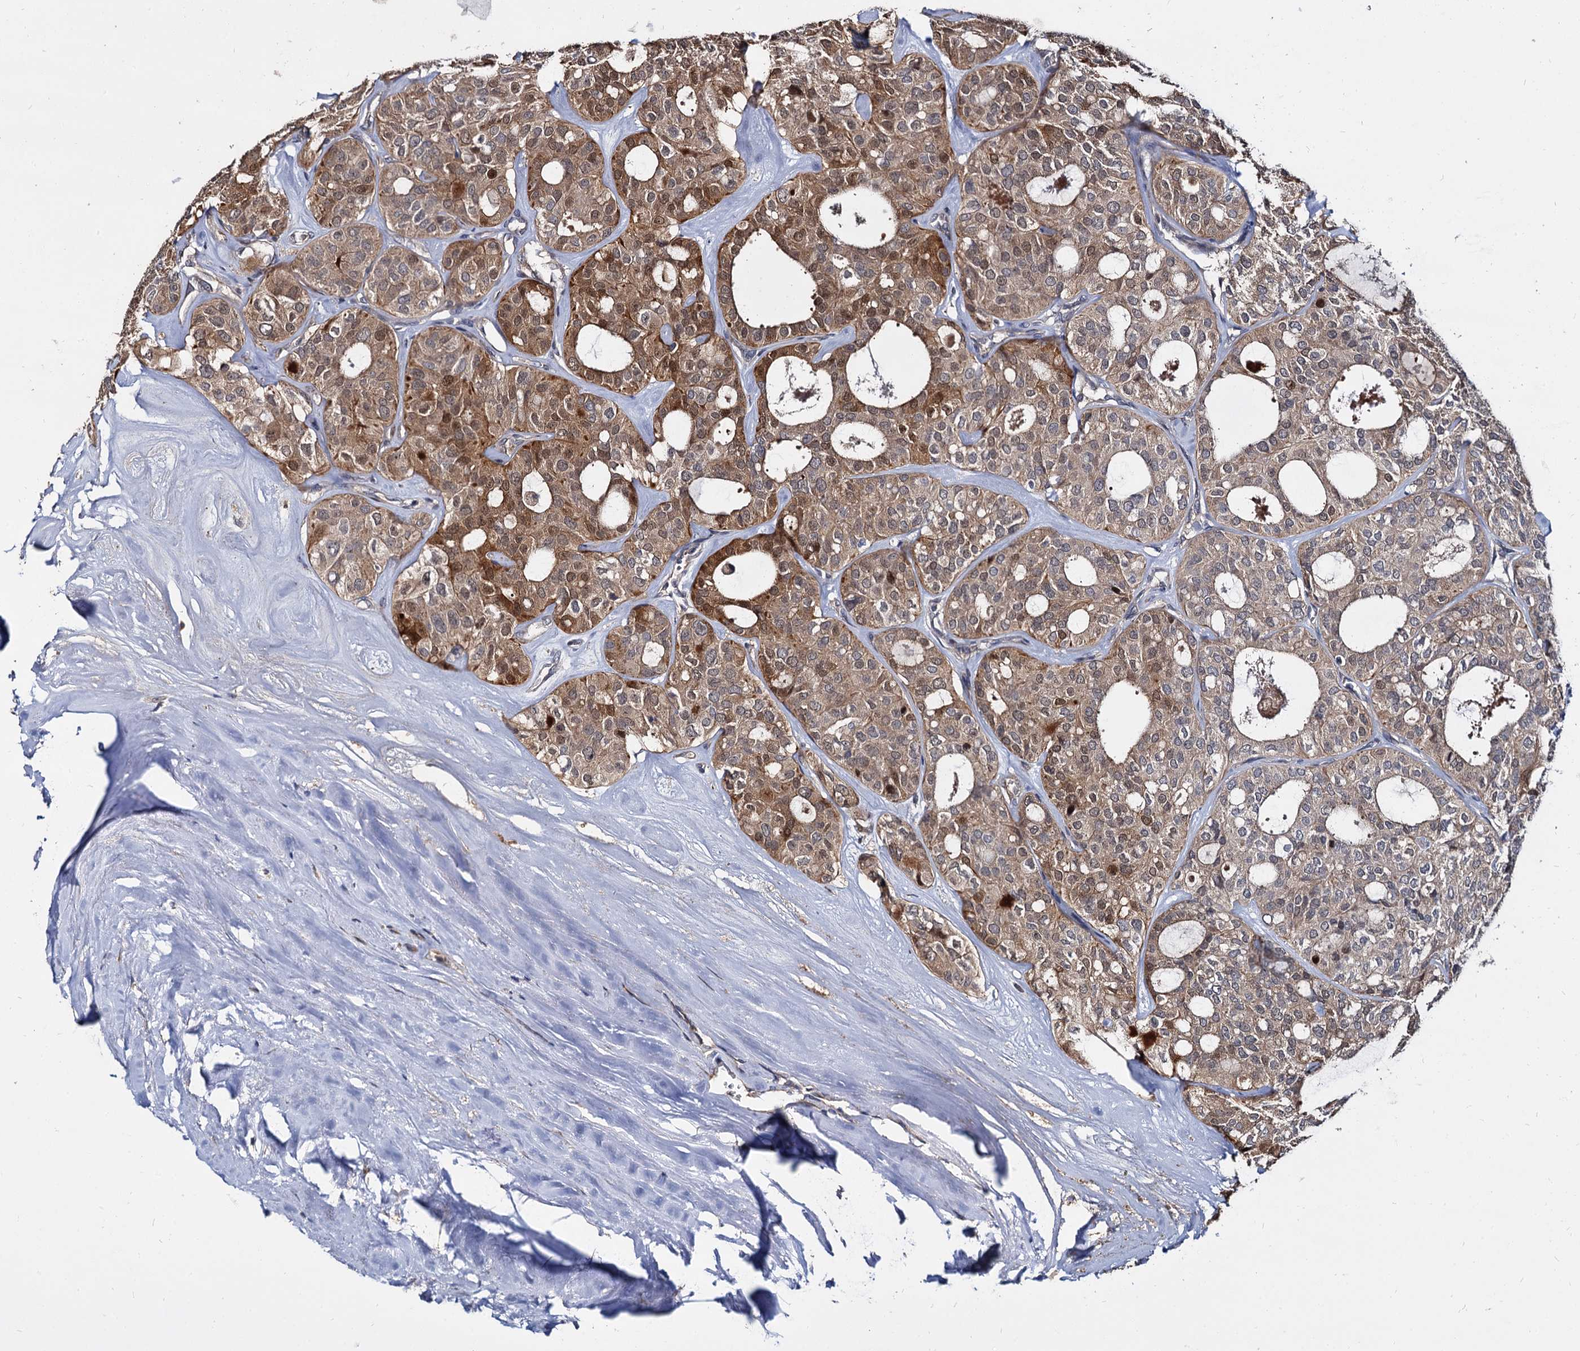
{"staining": {"intensity": "moderate", "quantity": ">75%", "location": "cytoplasmic/membranous,nuclear"}, "tissue": "thyroid cancer", "cell_type": "Tumor cells", "image_type": "cancer", "snomed": [{"axis": "morphology", "description": "Follicular adenoma carcinoma, NOS"}, {"axis": "topography", "description": "Thyroid gland"}], "caption": "IHC of human thyroid cancer reveals medium levels of moderate cytoplasmic/membranous and nuclear staining in about >75% of tumor cells.", "gene": "WWC3", "patient": {"sex": "male", "age": 75}}